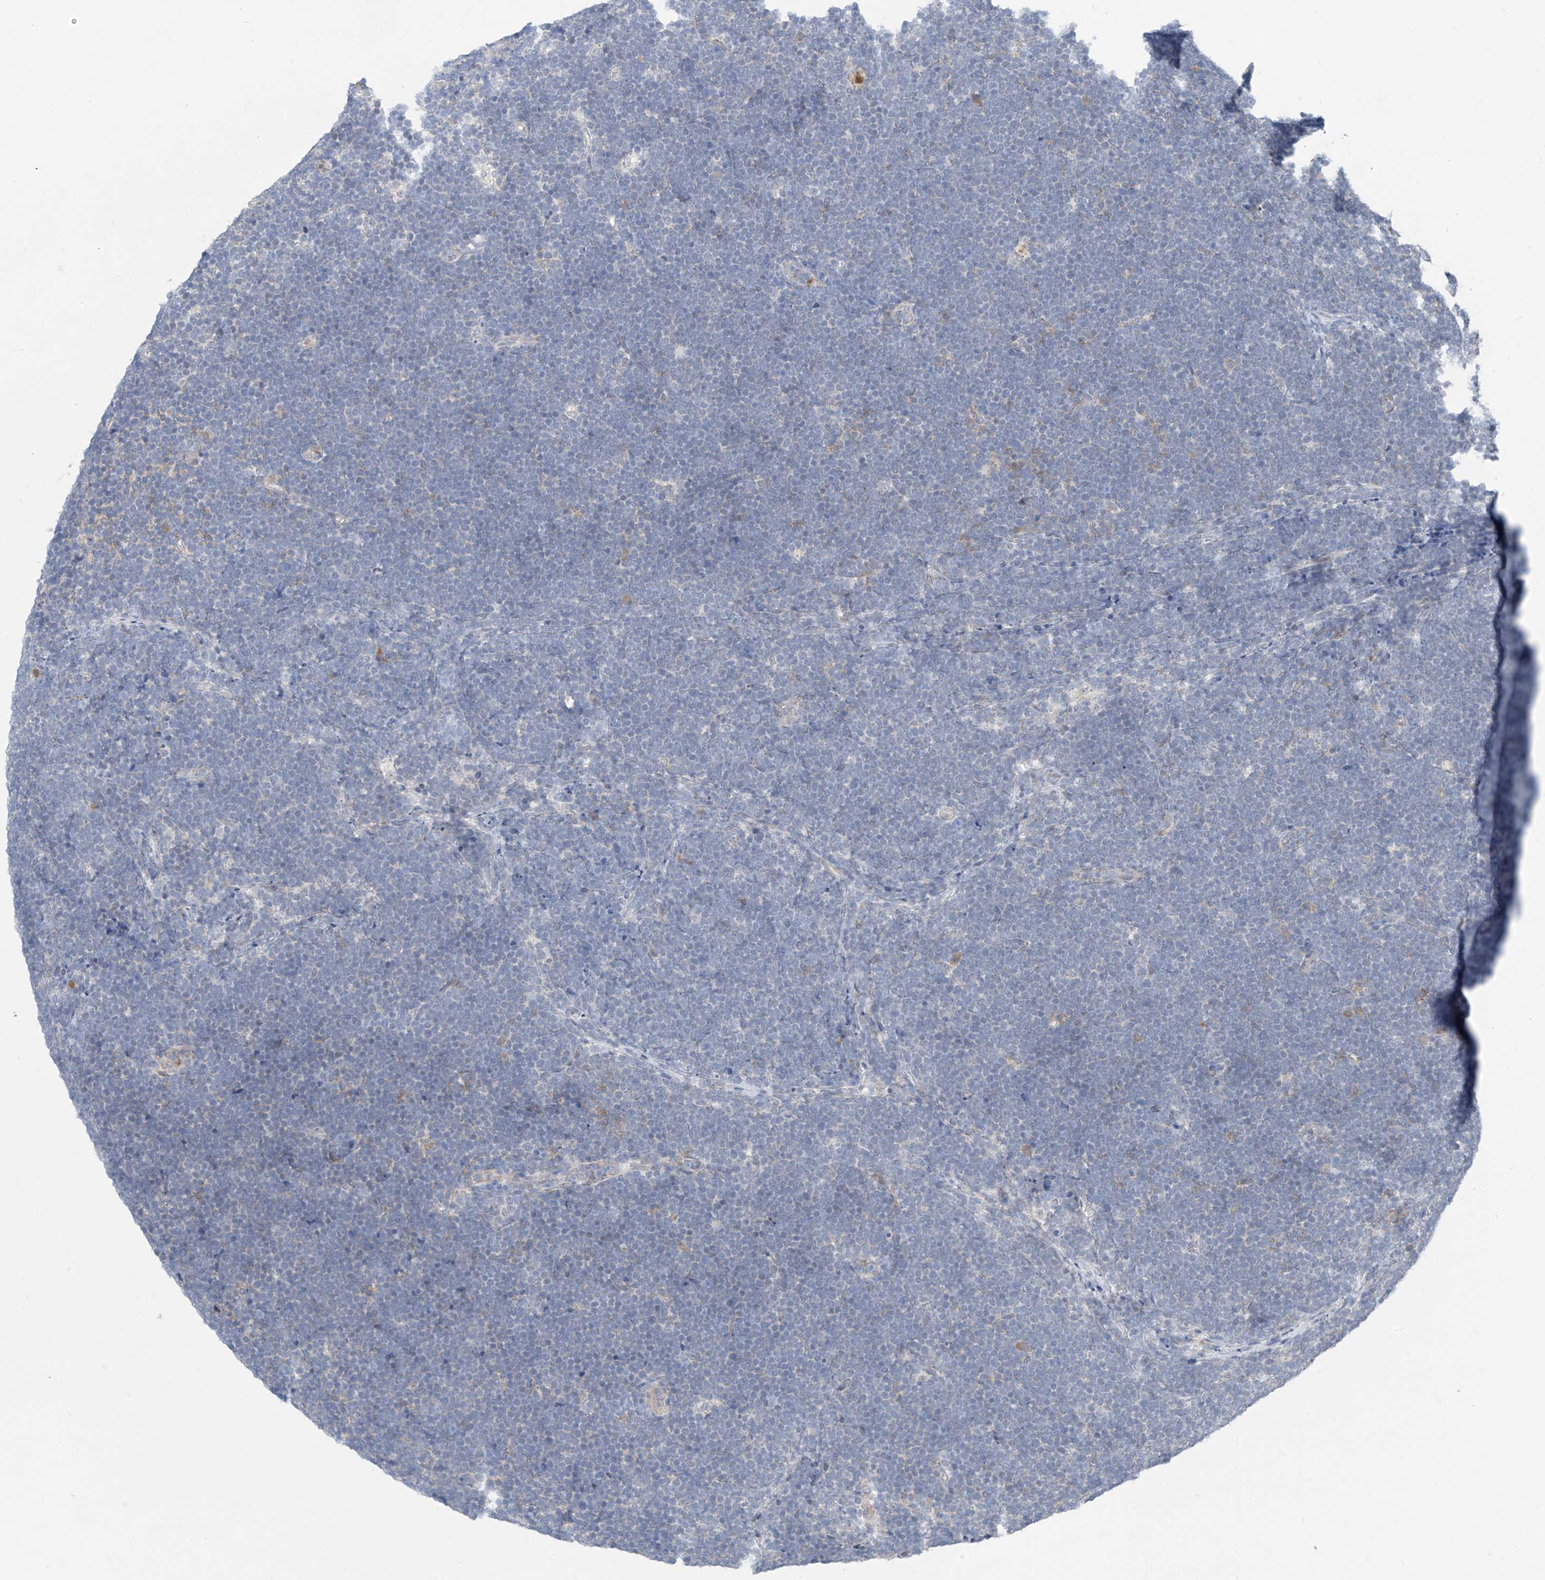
{"staining": {"intensity": "negative", "quantity": "none", "location": "none"}, "tissue": "lymphoma", "cell_type": "Tumor cells", "image_type": "cancer", "snomed": [{"axis": "morphology", "description": "Malignant lymphoma, non-Hodgkin's type, High grade"}, {"axis": "topography", "description": "Lymph node"}], "caption": "This is an IHC photomicrograph of lymphoma. There is no staining in tumor cells.", "gene": "CYP4V2", "patient": {"sex": "male", "age": 13}}